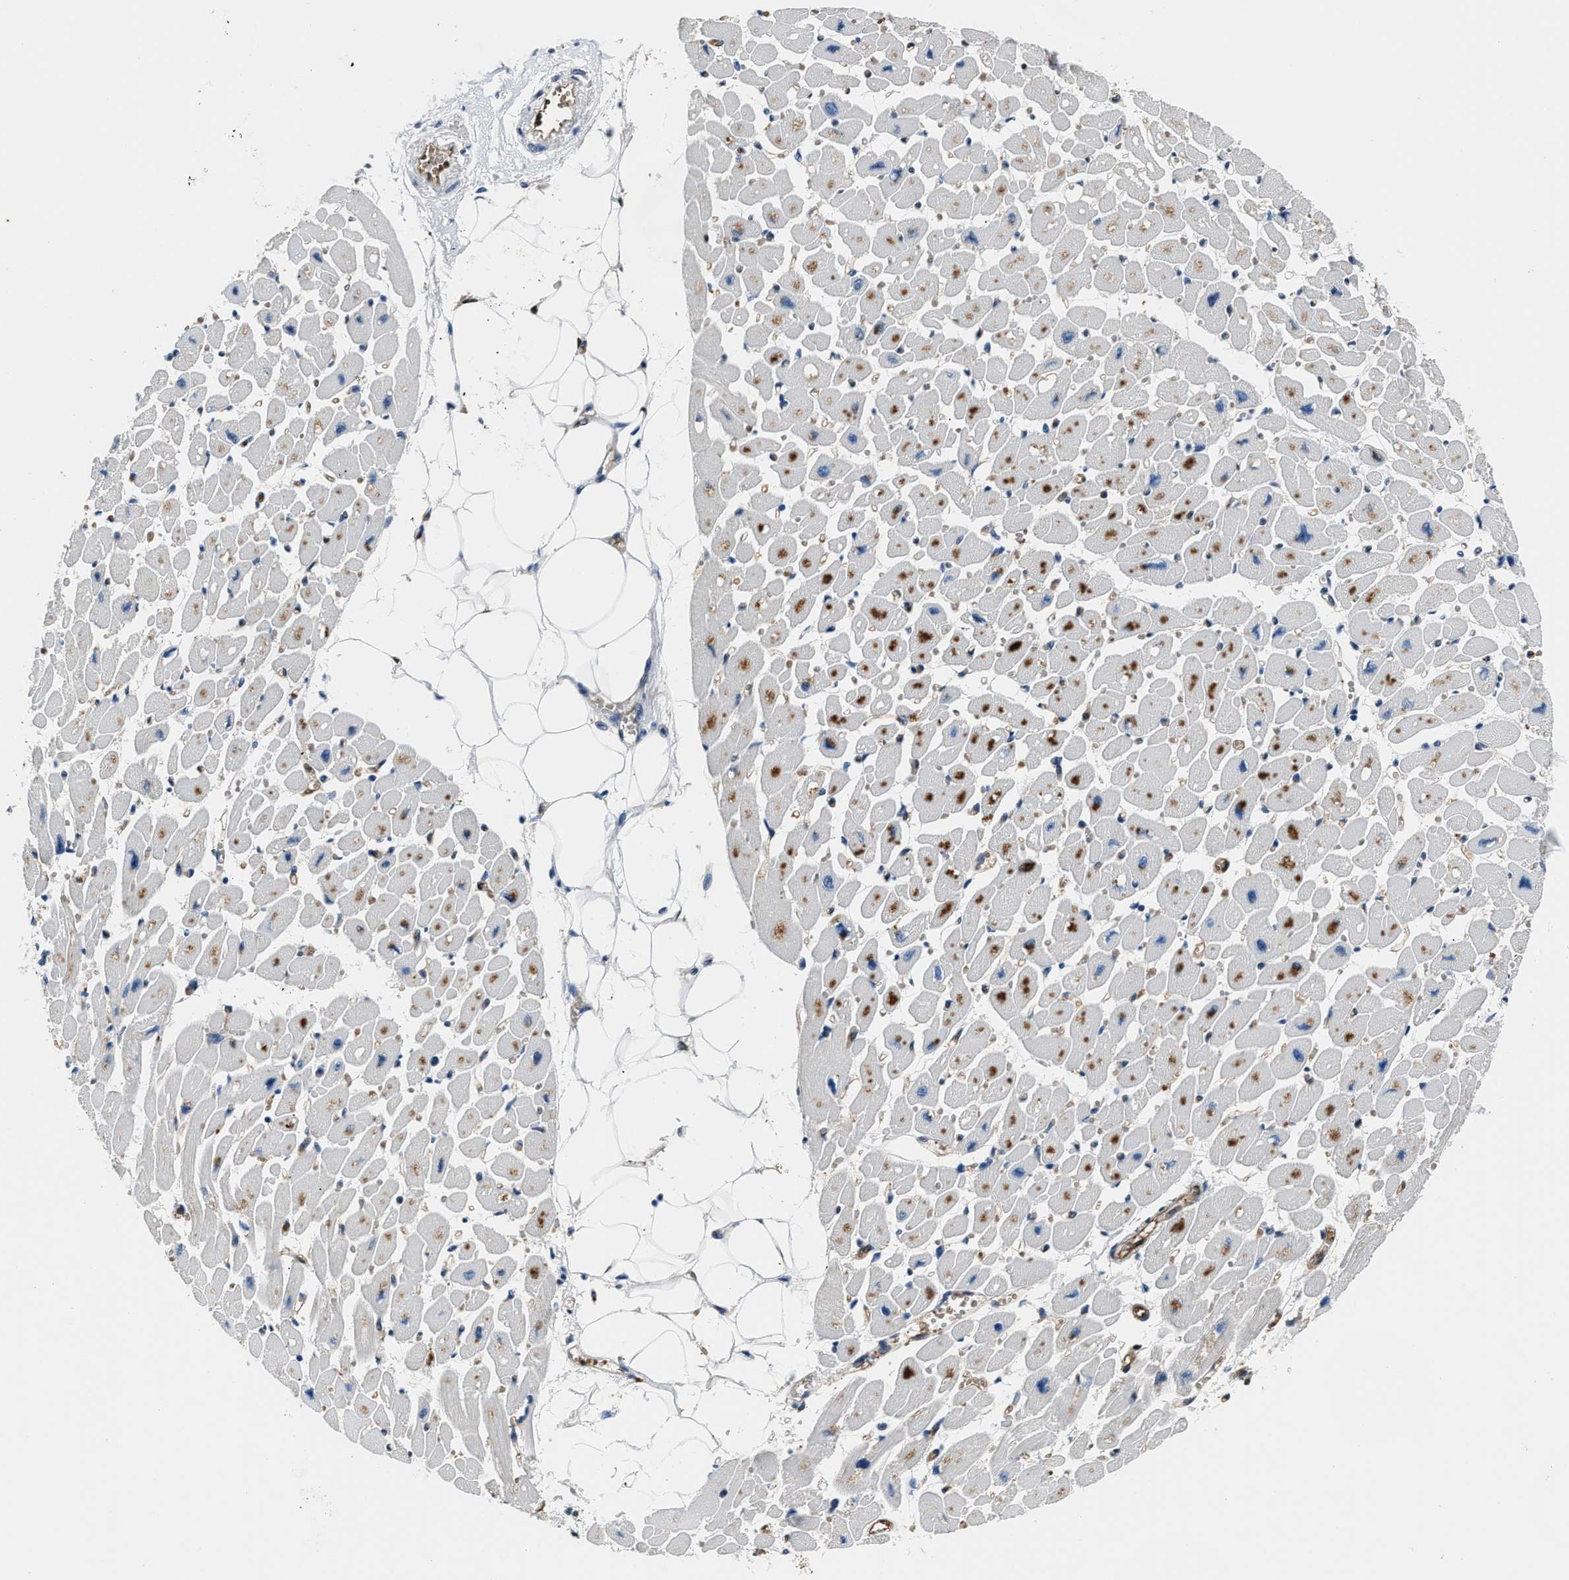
{"staining": {"intensity": "moderate", "quantity": "25%-75%", "location": "cytoplasmic/membranous"}, "tissue": "heart muscle", "cell_type": "Cardiomyocytes", "image_type": "normal", "snomed": [{"axis": "morphology", "description": "Normal tissue, NOS"}, {"axis": "topography", "description": "Heart"}], "caption": "Immunohistochemical staining of benign human heart muscle shows 25%-75% levels of moderate cytoplasmic/membranous protein positivity in about 25%-75% of cardiomyocytes.", "gene": "PPA1", "patient": {"sex": "female", "age": 54}}